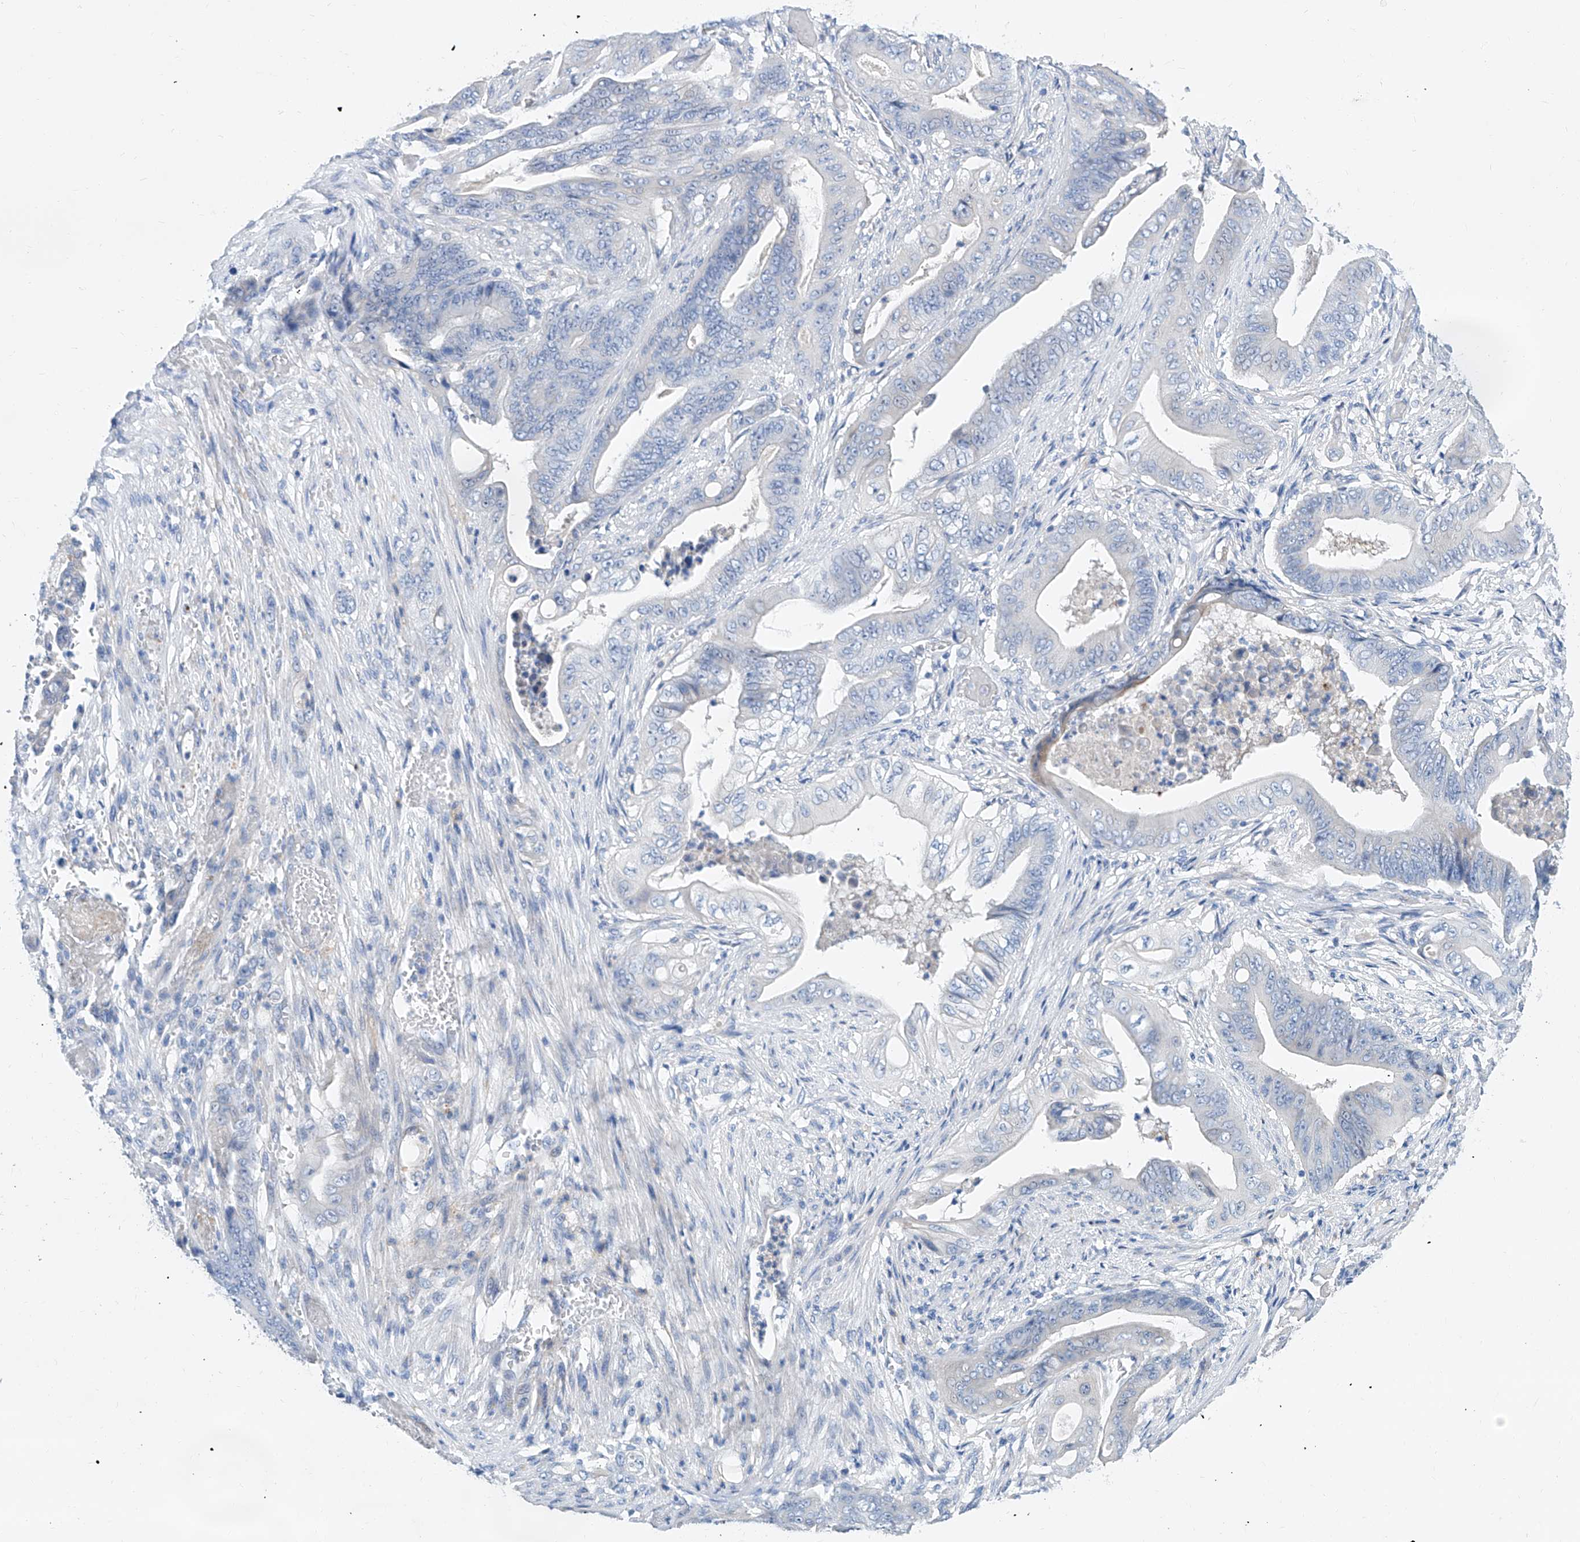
{"staining": {"intensity": "negative", "quantity": "none", "location": "none"}, "tissue": "stomach cancer", "cell_type": "Tumor cells", "image_type": "cancer", "snomed": [{"axis": "morphology", "description": "Adenocarcinoma, NOS"}, {"axis": "topography", "description": "Stomach"}], "caption": "Histopathology image shows no significant protein expression in tumor cells of stomach cancer (adenocarcinoma).", "gene": "SLC25A29", "patient": {"sex": "female", "age": 73}}